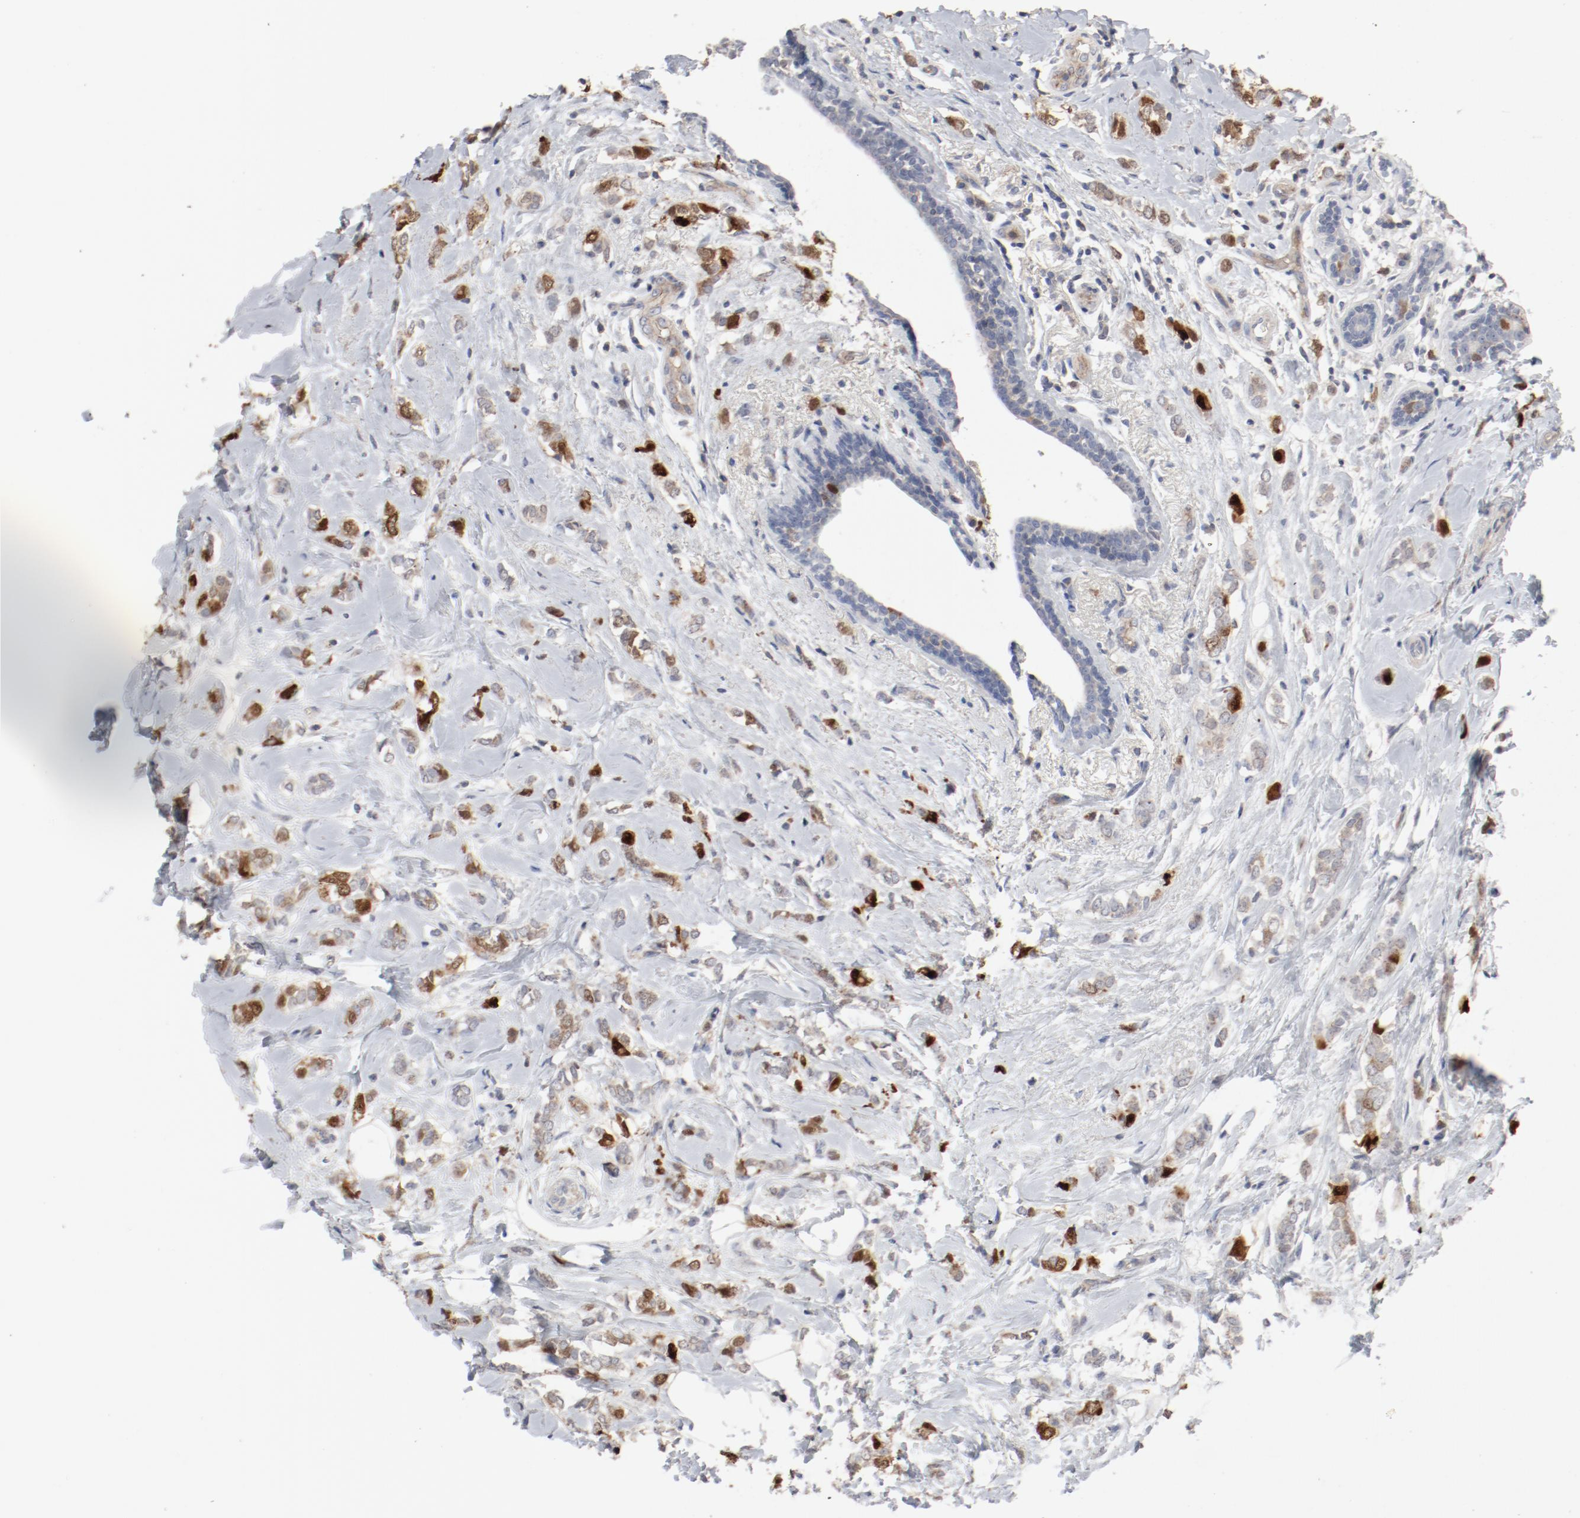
{"staining": {"intensity": "strong", "quantity": ">75%", "location": "nuclear"}, "tissue": "breast cancer", "cell_type": "Tumor cells", "image_type": "cancer", "snomed": [{"axis": "morphology", "description": "Normal tissue, NOS"}, {"axis": "morphology", "description": "Lobular carcinoma"}, {"axis": "topography", "description": "Breast"}], "caption": "Protein staining shows strong nuclear staining in about >75% of tumor cells in breast lobular carcinoma.", "gene": "CDK1", "patient": {"sex": "female", "age": 47}}